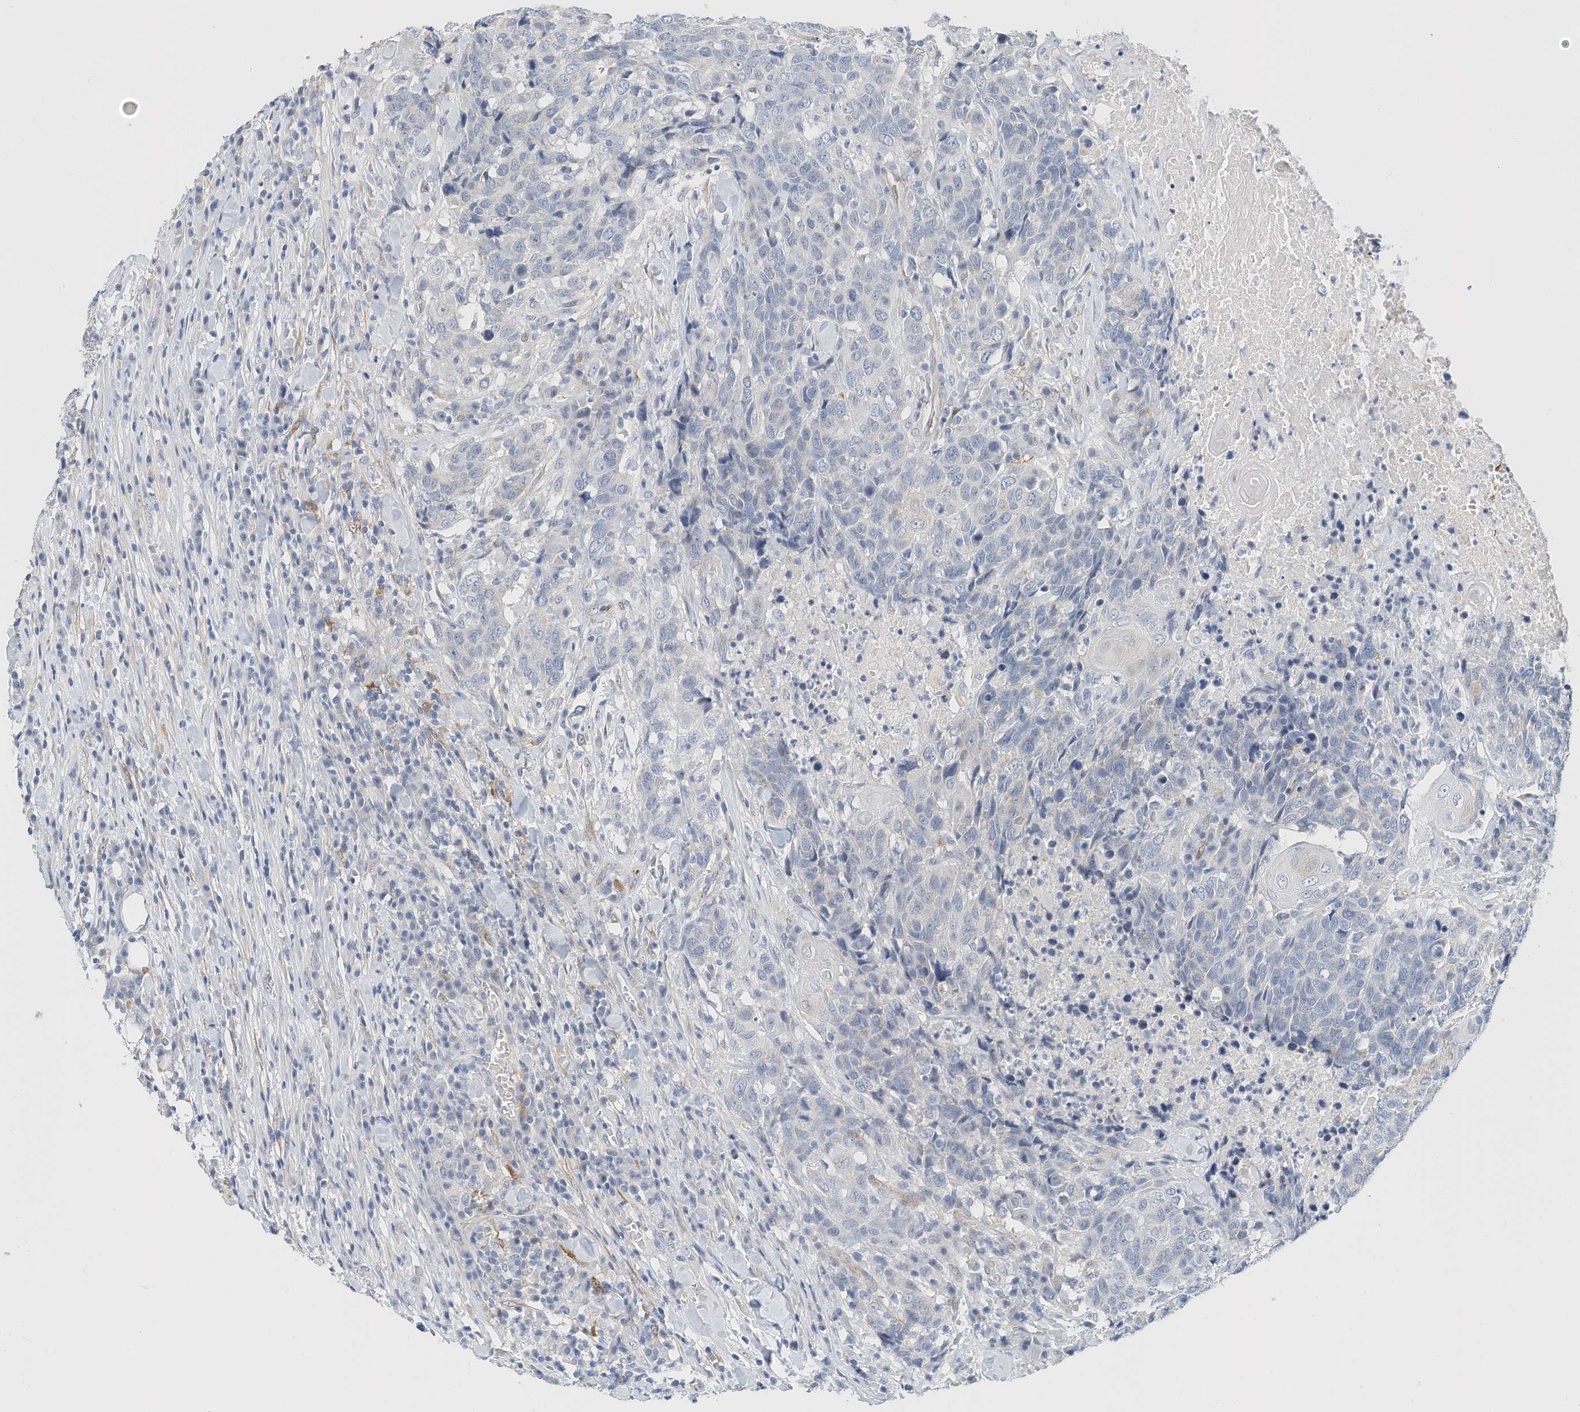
{"staining": {"intensity": "negative", "quantity": "none", "location": "none"}, "tissue": "head and neck cancer", "cell_type": "Tumor cells", "image_type": "cancer", "snomed": [{"axis": "morphology", "description": "Squamous cell carcinoma, NOS"}, {"axis": "topography", "description": "Head-Neck"}], "caption": "Tumor cells show no significant staining in squamous cell carcinoma (head and neck). (Stains: DAB (3,3'-diaminobenzidine) IHC with hematoxylin counter stain, Microscopy: brightfield microscopy at high magnification).", "gene": "ARHGAP28", "patient": {"sex": "male", "age": 66}}